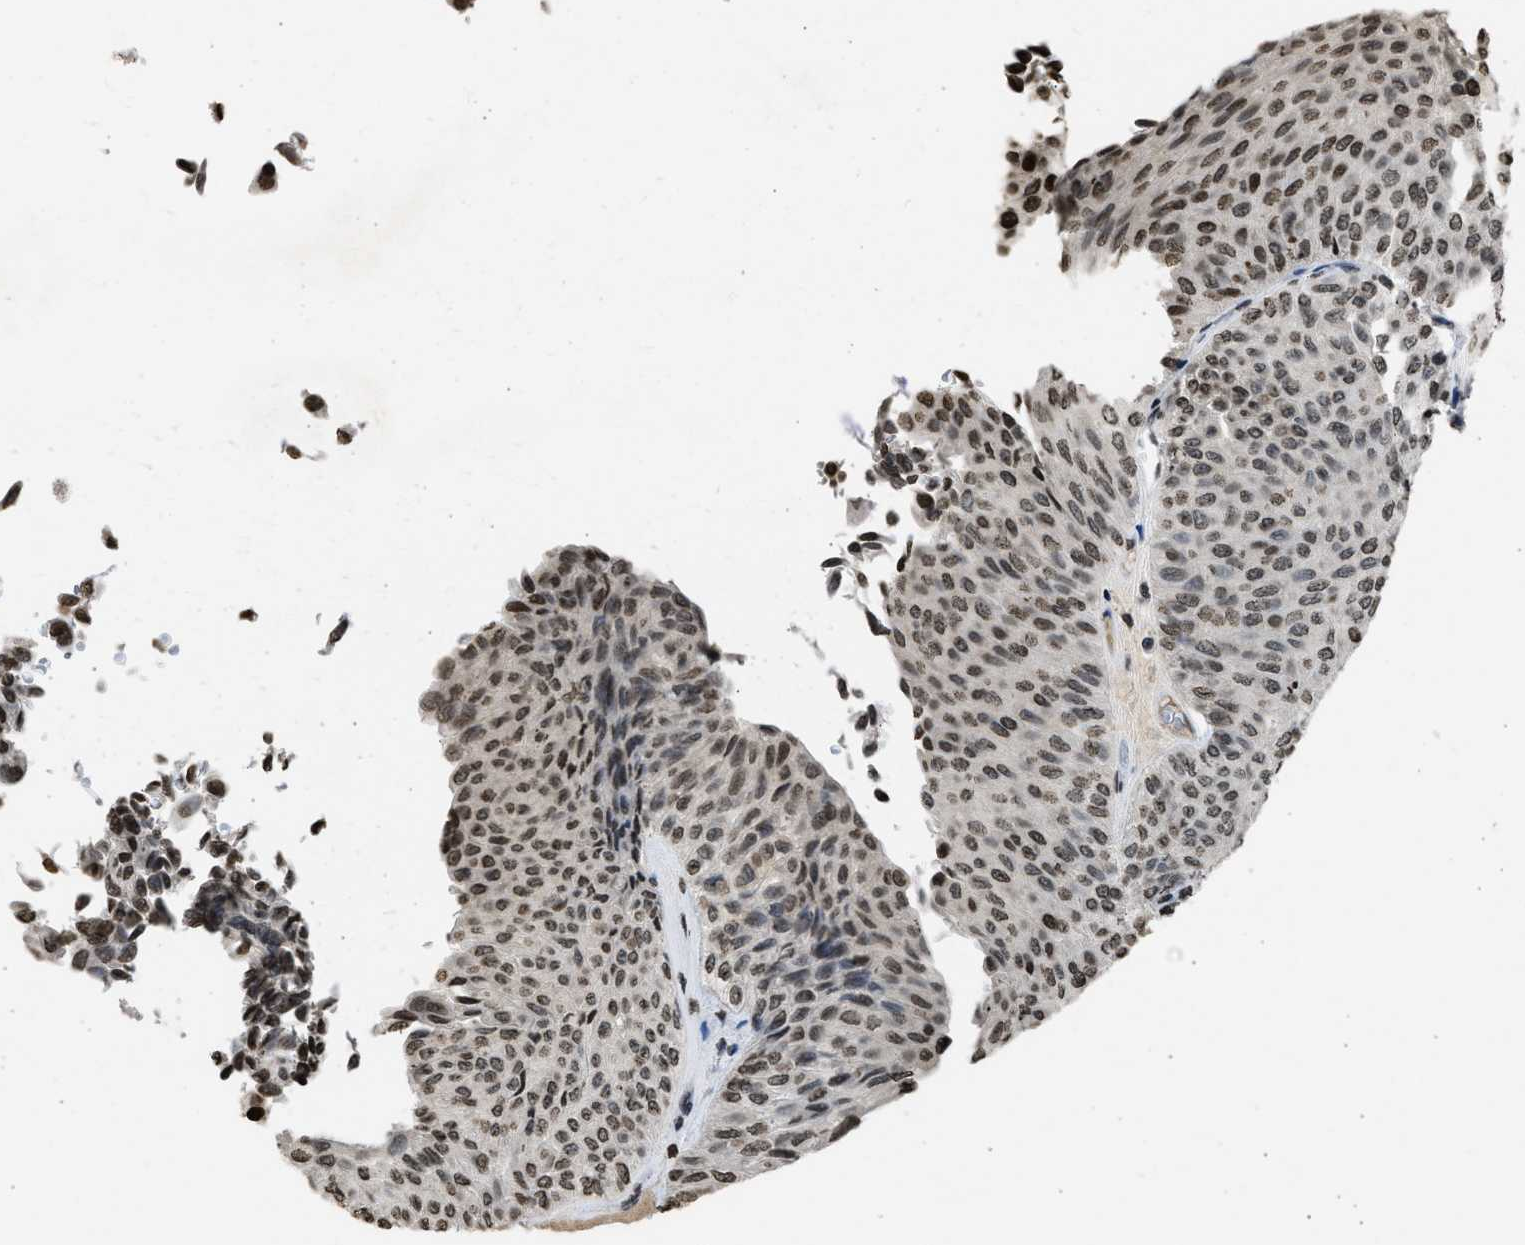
{"staining": {"intensity": "moderate", "quantity": ">75%", "location": "nuclear"}, "tissue": "urothelial cancer", "cell_type": "Tumor cells", "image_type": "cancer", "snomed": [{"axis": "morphology", "description": "Urothelial carcinoma, Low grade"}, {"axis": "topography", "description": "Urinary bladder"}], "caption": "Low-grade urothelial carcinoma was stained to show a protein in brown. There is medium levels of moderate nuclear staining in about >75% of tumor cells.", "gene": "RRAGC", "patient": {"sex": "male", "age": 78}}